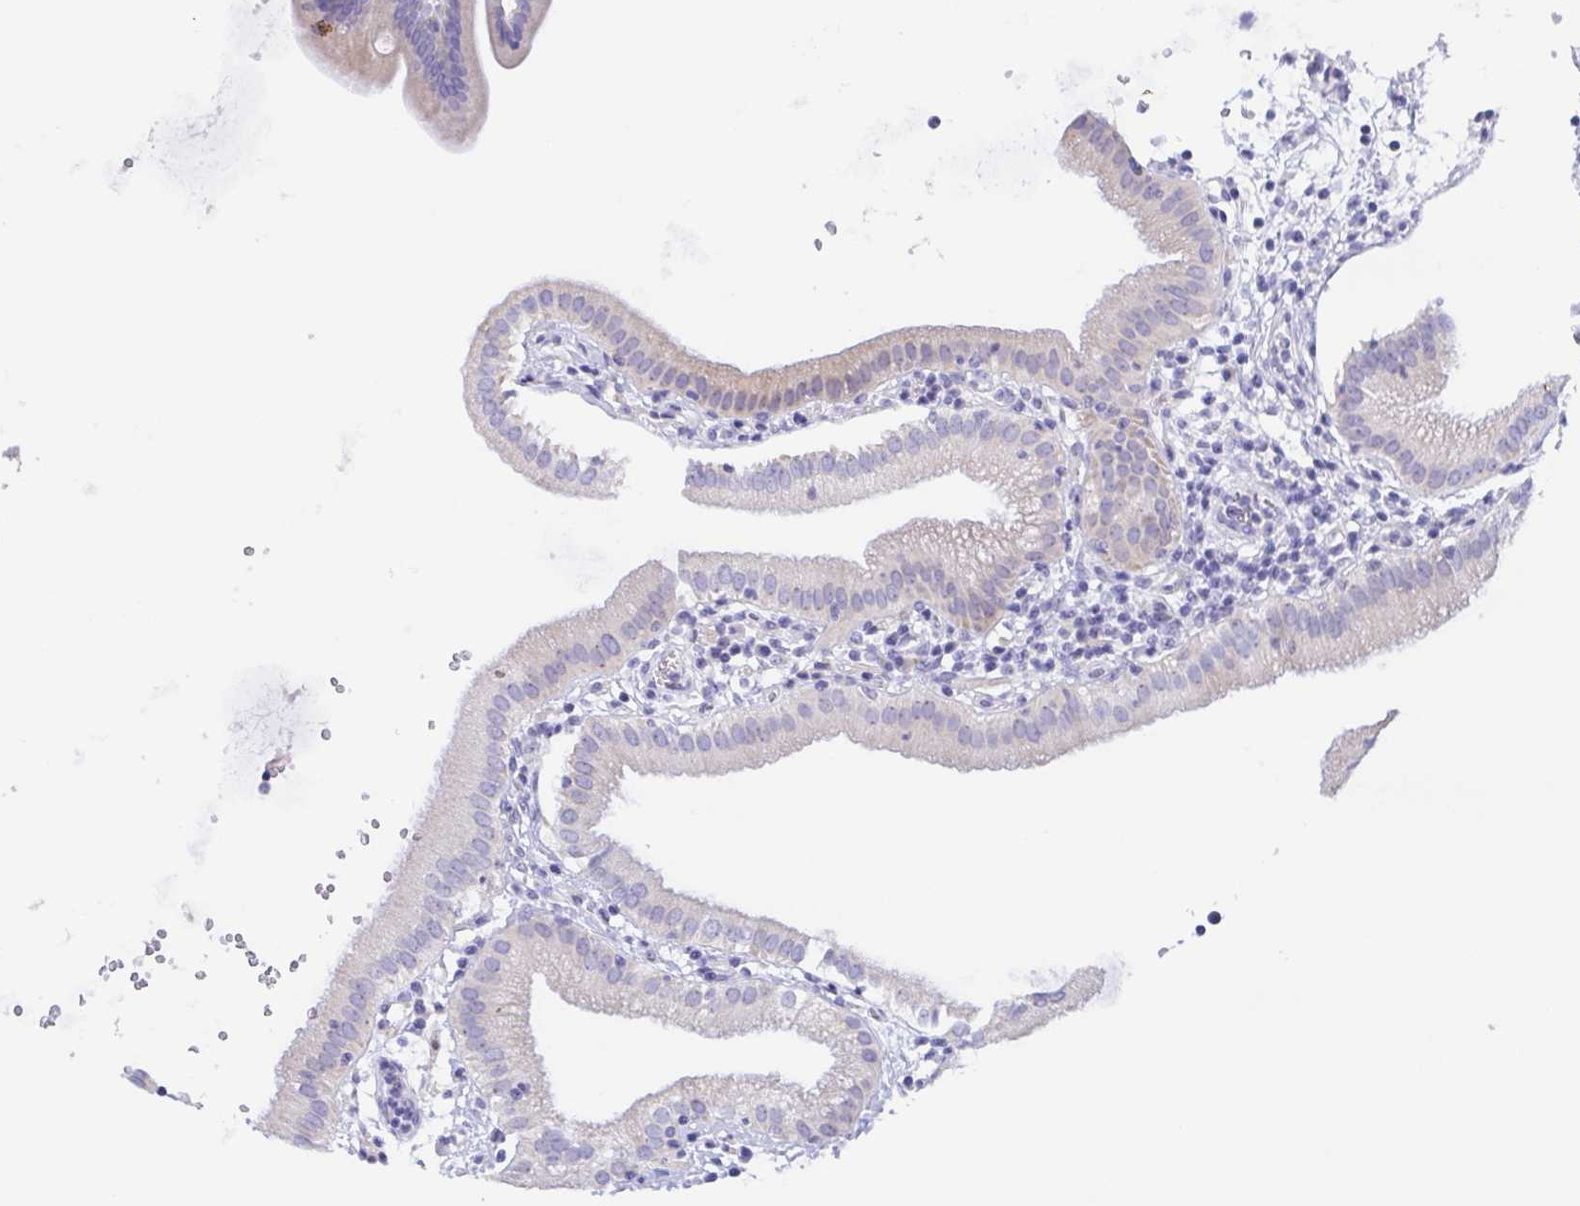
{"staining": {"intensity": "weak", "quantity": "<25%", "location": "cytoplasmic/membranous"}, "tissue": "gallbladder", "cell_type": "Glandular cells", "image_type": "normal", "snomed": [{"axis": "morphology", "description": "Normal tissue, NOS"}, {"axis": "topography", "description": "Gallbladder"}], "caption": "This is an immunohistochemistry (IHC) histopathology image of benign human gallbladder. There is no expression in glandular cells.", "gene": "MUCL3", "patient": {"sex": "female", "age": 65}}